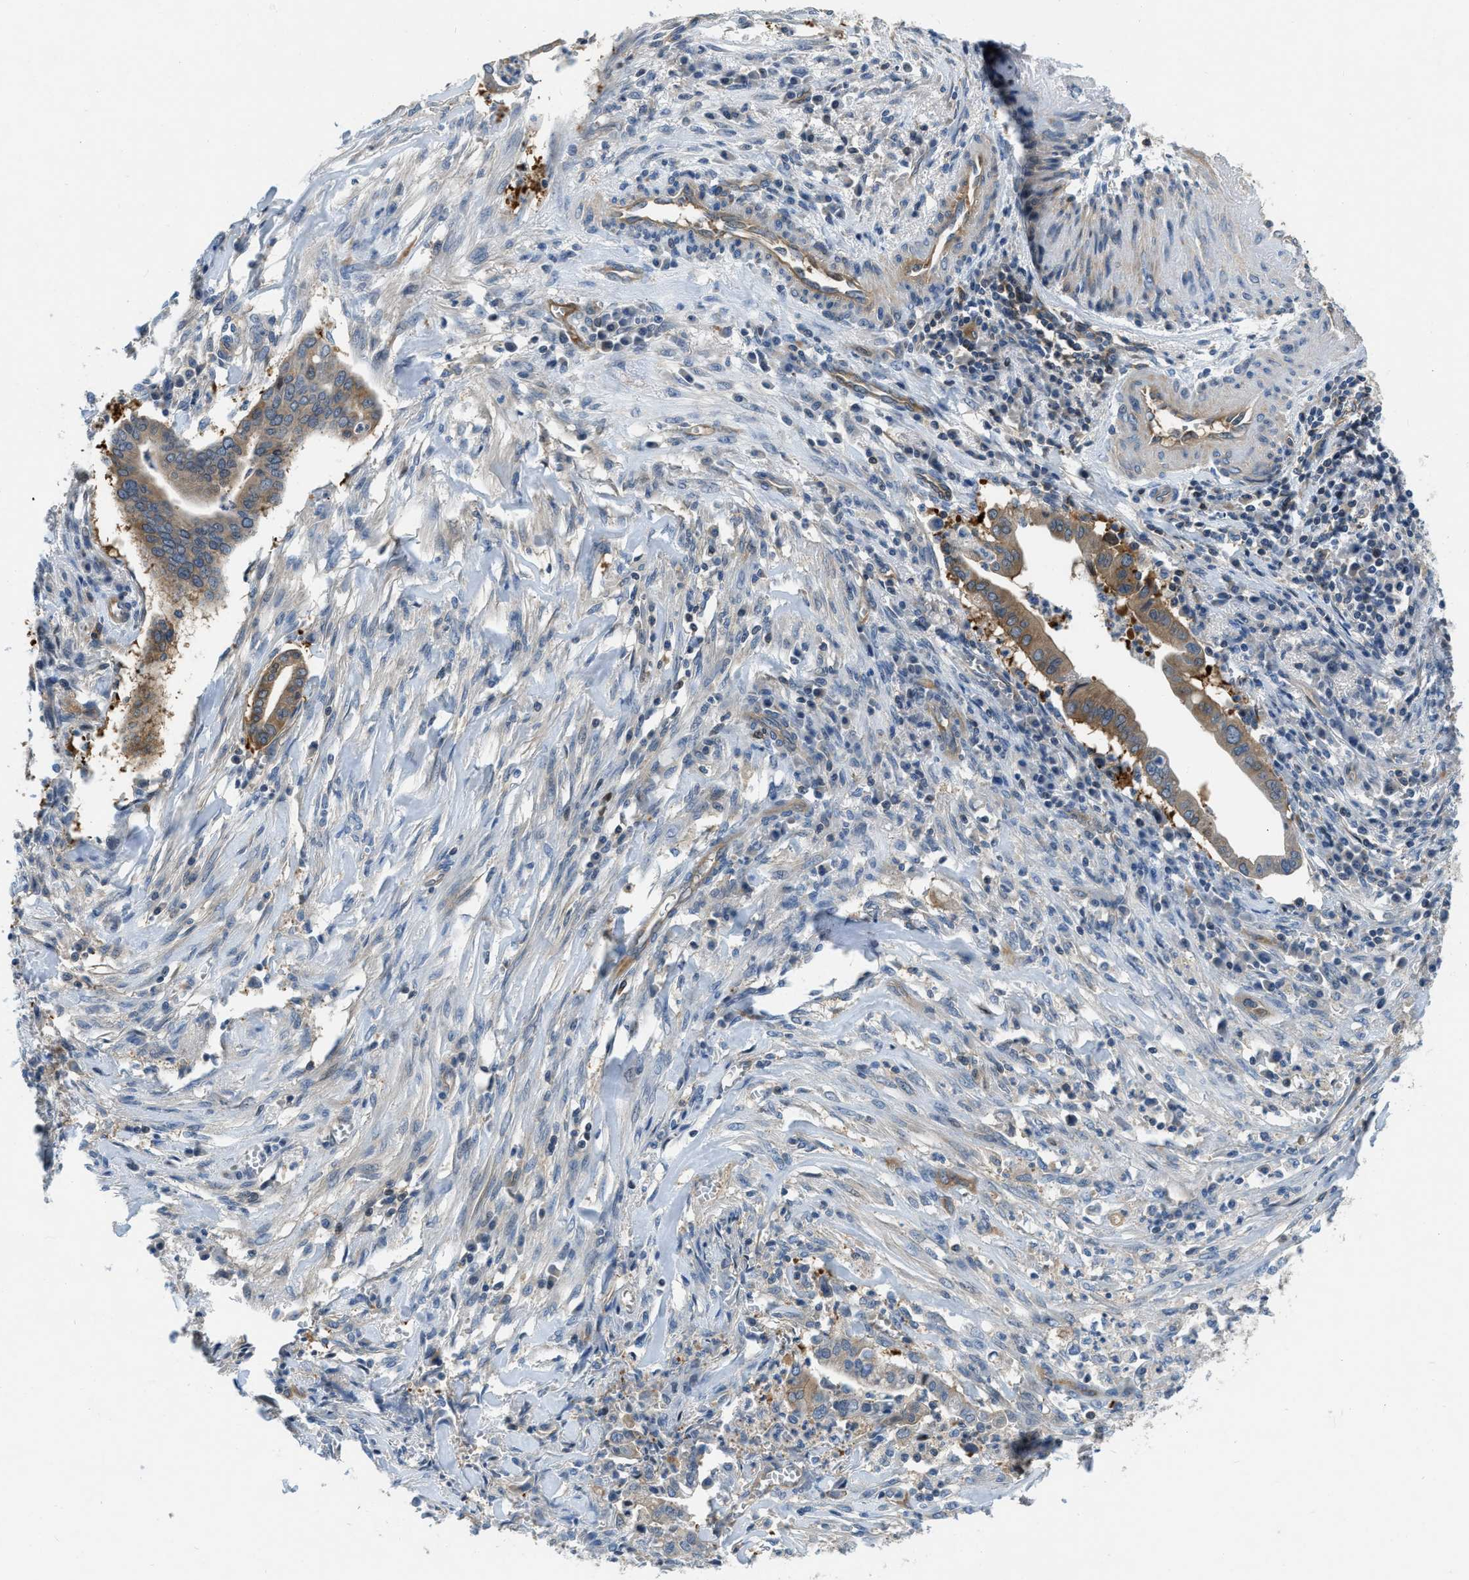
{"staining": {"intensity": "weak", "quantity": ">75%", "location": "cytoplasmic/membranous"}, "tissue": "cervical cancer", "cell_type": "Tumor cells", "image_type": "cancer", "snomed": [{"axis": "morphology", "description": "Adenocarcinoma, NOS"}, {"axis": "topography", "description": "Cervix"}], "caption": "Immunohistochemistry staining of adenocarcinoma (cervical), which exhibits low levels of weak cytoplasmic/membranous positivity in approximately >75% of tumor cells indicating weak cytoplasmic/membranous protein expression. The staining was performed using DAB (brown) for protein detection and nuclei were counterstained in hematoxylin (blue).", "gene": "PFKP", "patient": {"sex": "female", "age": 44}}